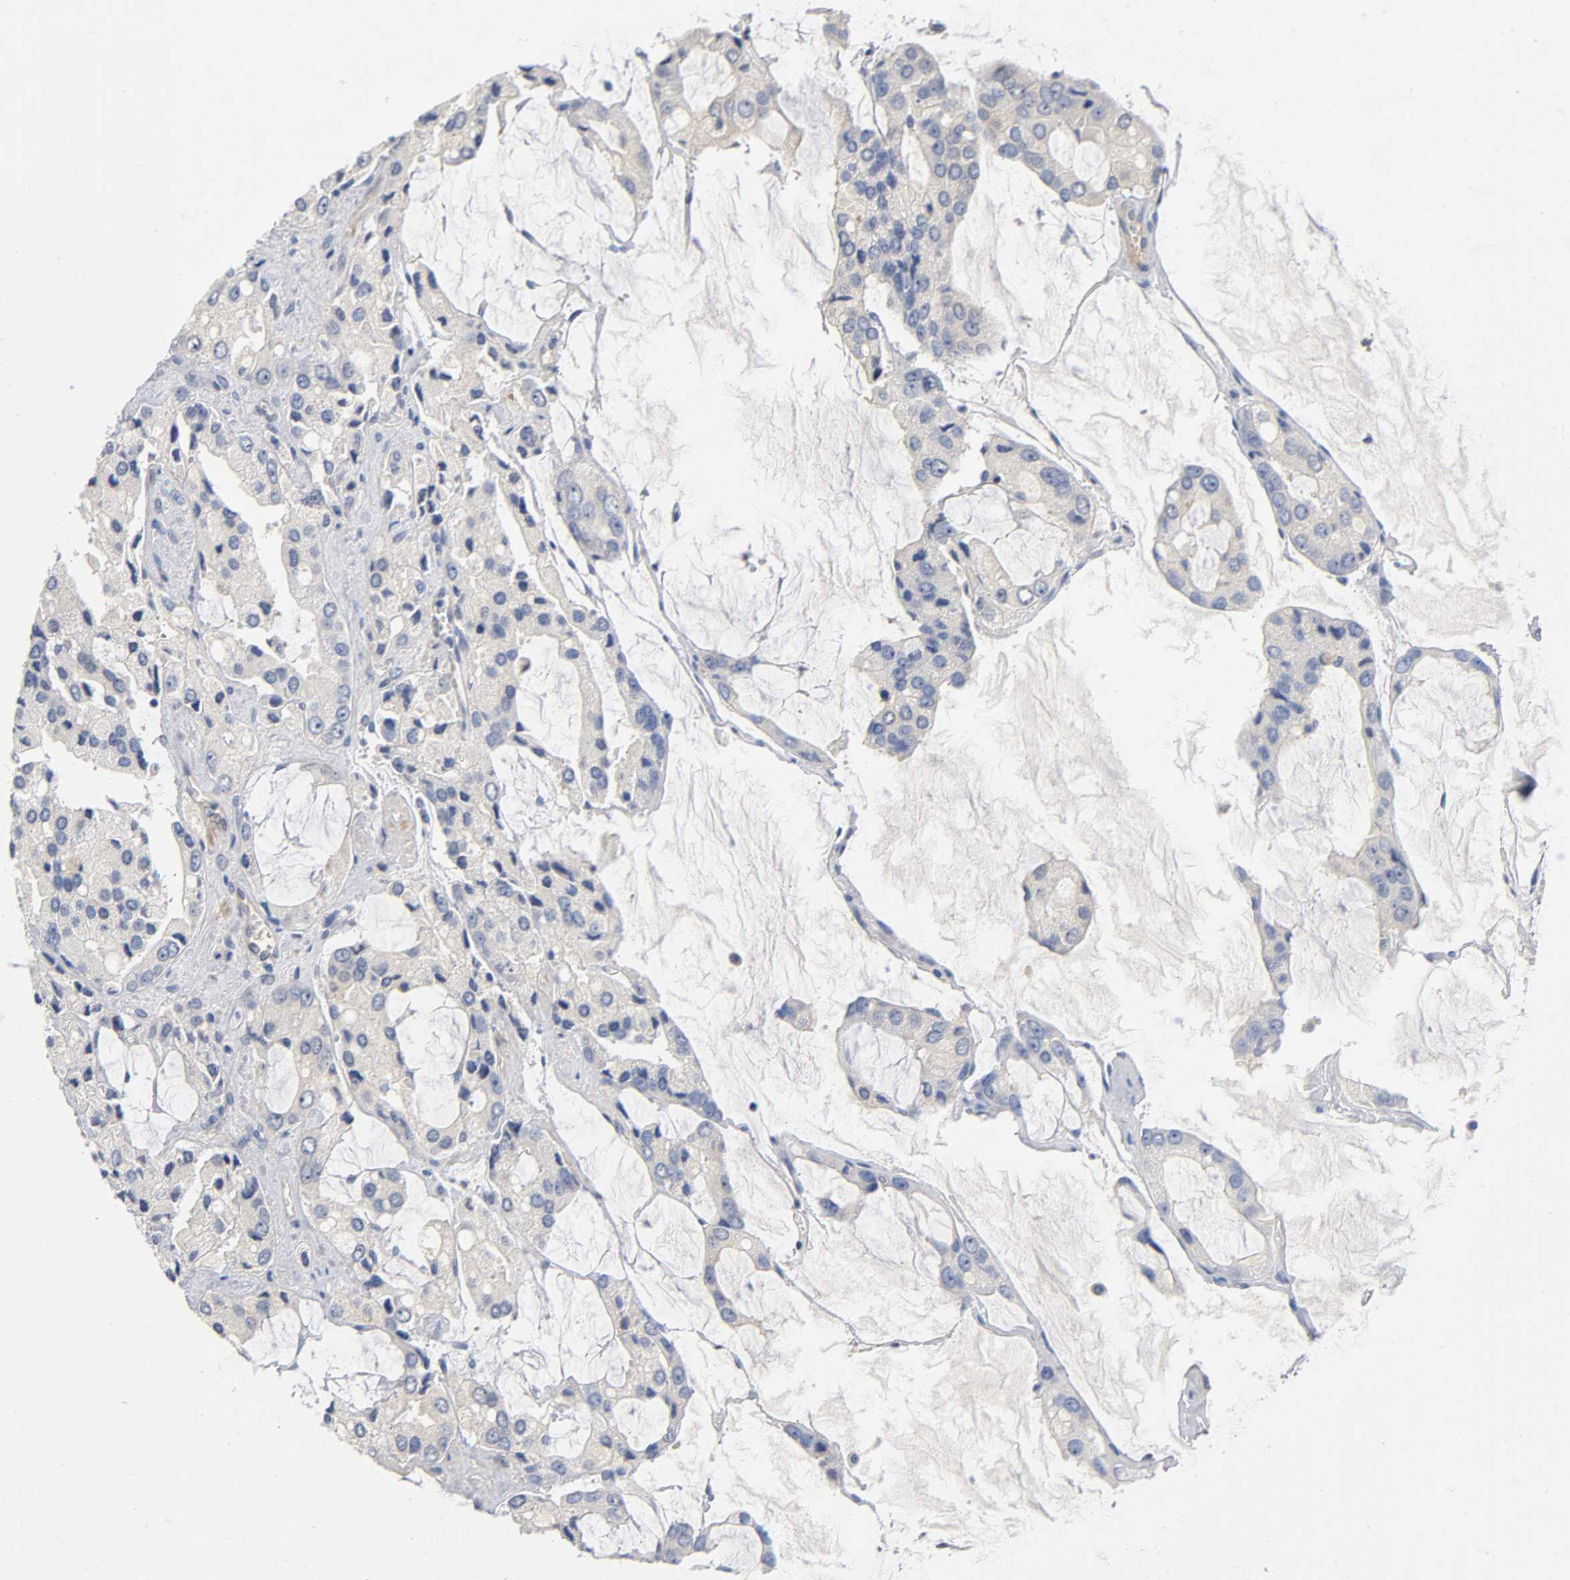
{"staining": {"intensity": "weak", "quantity": "<25%", "location": "cytoplasmic/membranous"}, "tissue": "prostate cancer", "cell_type": "Tumor cells", "image_type": "cancer", "snomed": [{"axis": "morphology", "description": "Adenocarcinoma, High grade"}, {"axis": "topography", "description": "Prostate"}], "caption": "IHC micrograph of human prostate cancer (high-grade adenocarcinoma) stained for a protein (brown), which demonstrates no expression in tumor cells.", "gene": "TNC", "patient": {"sex": "male", "age": 67}}